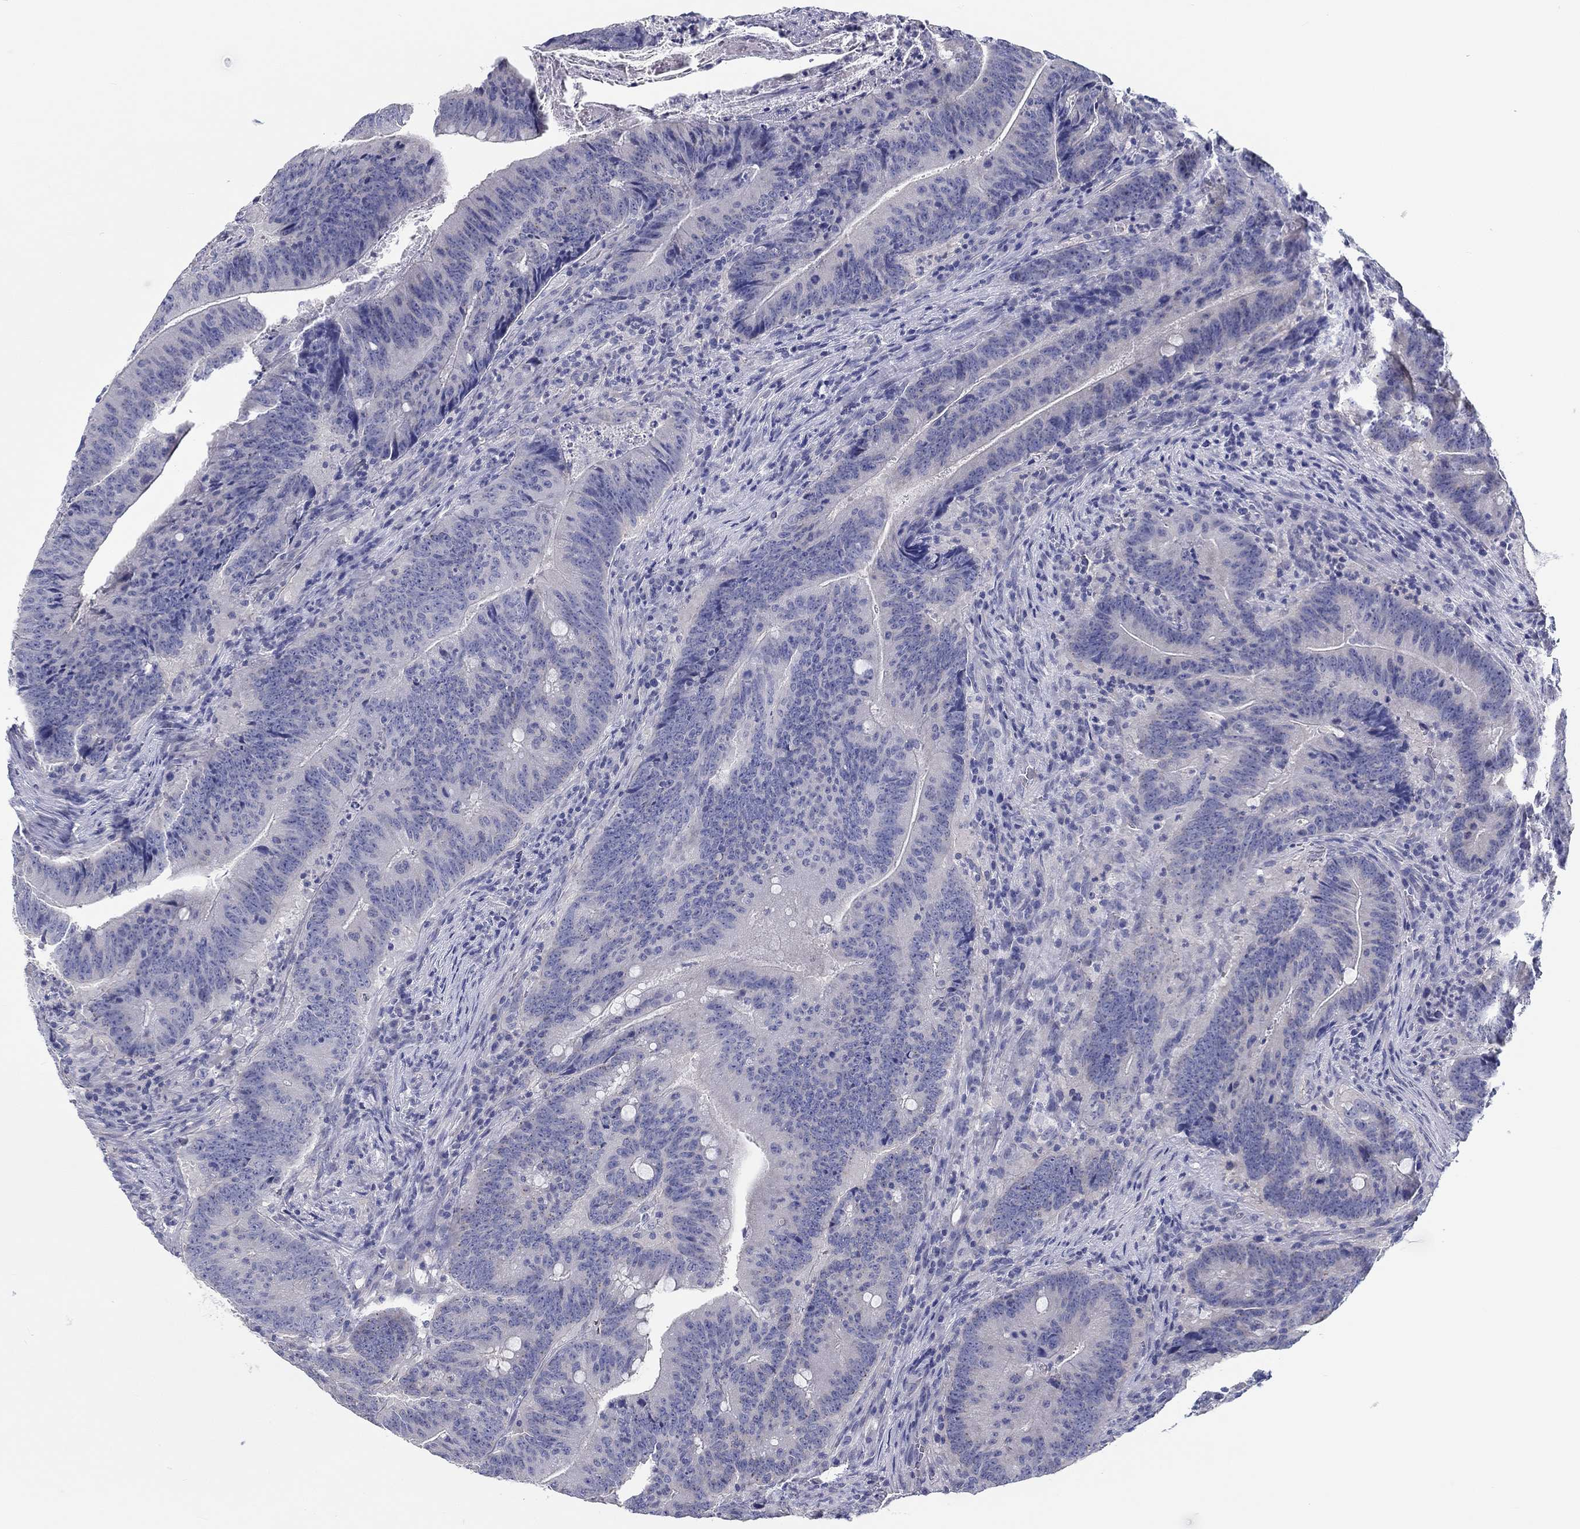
{"staining": {"intensity": "negative", "quantity": "none", "location": "none"}, "tissue": "colorectal cancer", "cell_type": "Tumor cells", "image_type": "cancer", "snomed": [{"axis": "morphology", "description": "Adenocarcinoma, NOS"}, {"axis": "topography", "description": "Colon"}], "caption": "An immunohistochemistry micrograph of adenocarcinoma (colorectal) is shown. There is no staining in tumor cells of adenocarcinoma (colorectal).", "gene": "CRYGD", "patient": {"sex": "female", "age": 87}}